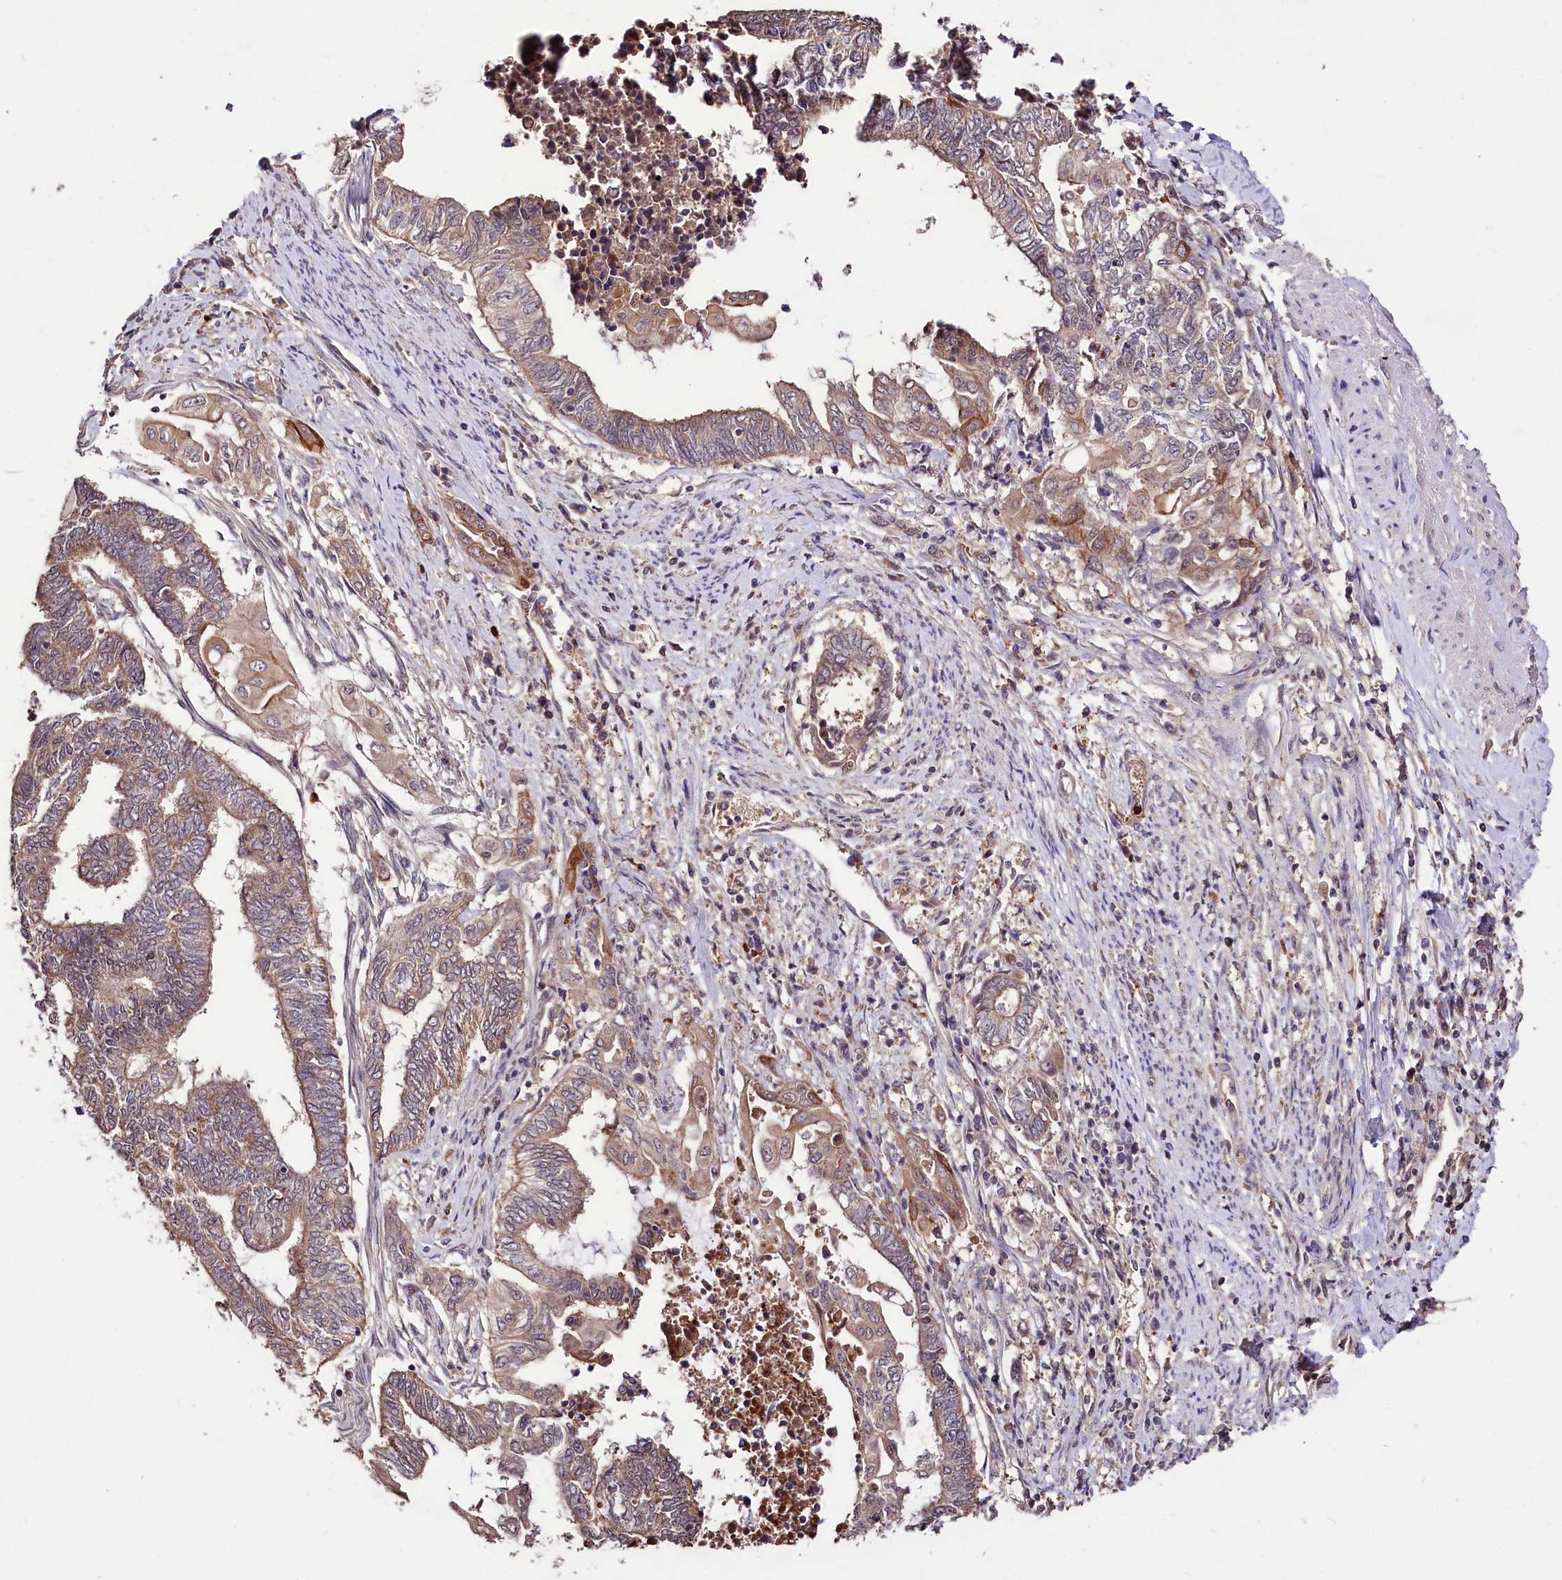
{"staining": {"intensity": "weak", "quantity": ">75%", "location": "cytoplasmic/membranous"}, "tissue": "endometrial cancer", "cell_type": "Tumor cells", "image_type": "cancer", "snomed": [{"axis": "morphology", "description": "Adenocarcinoma, NOS"}, {"axis": "topography", "description": "Uterus"}, {"axis": "topography", "description": "Endometrium"}], "caption": "Immunohistochemistry (DAB (3,3'-diaminobenzidine)) staining of human endometrial cancer displays weak cytoplasmic/membranous protein staining in approximately >75% of tumor cells.", "gene": "KLRB1", "patient": {"sex": "female", "age": 70}}